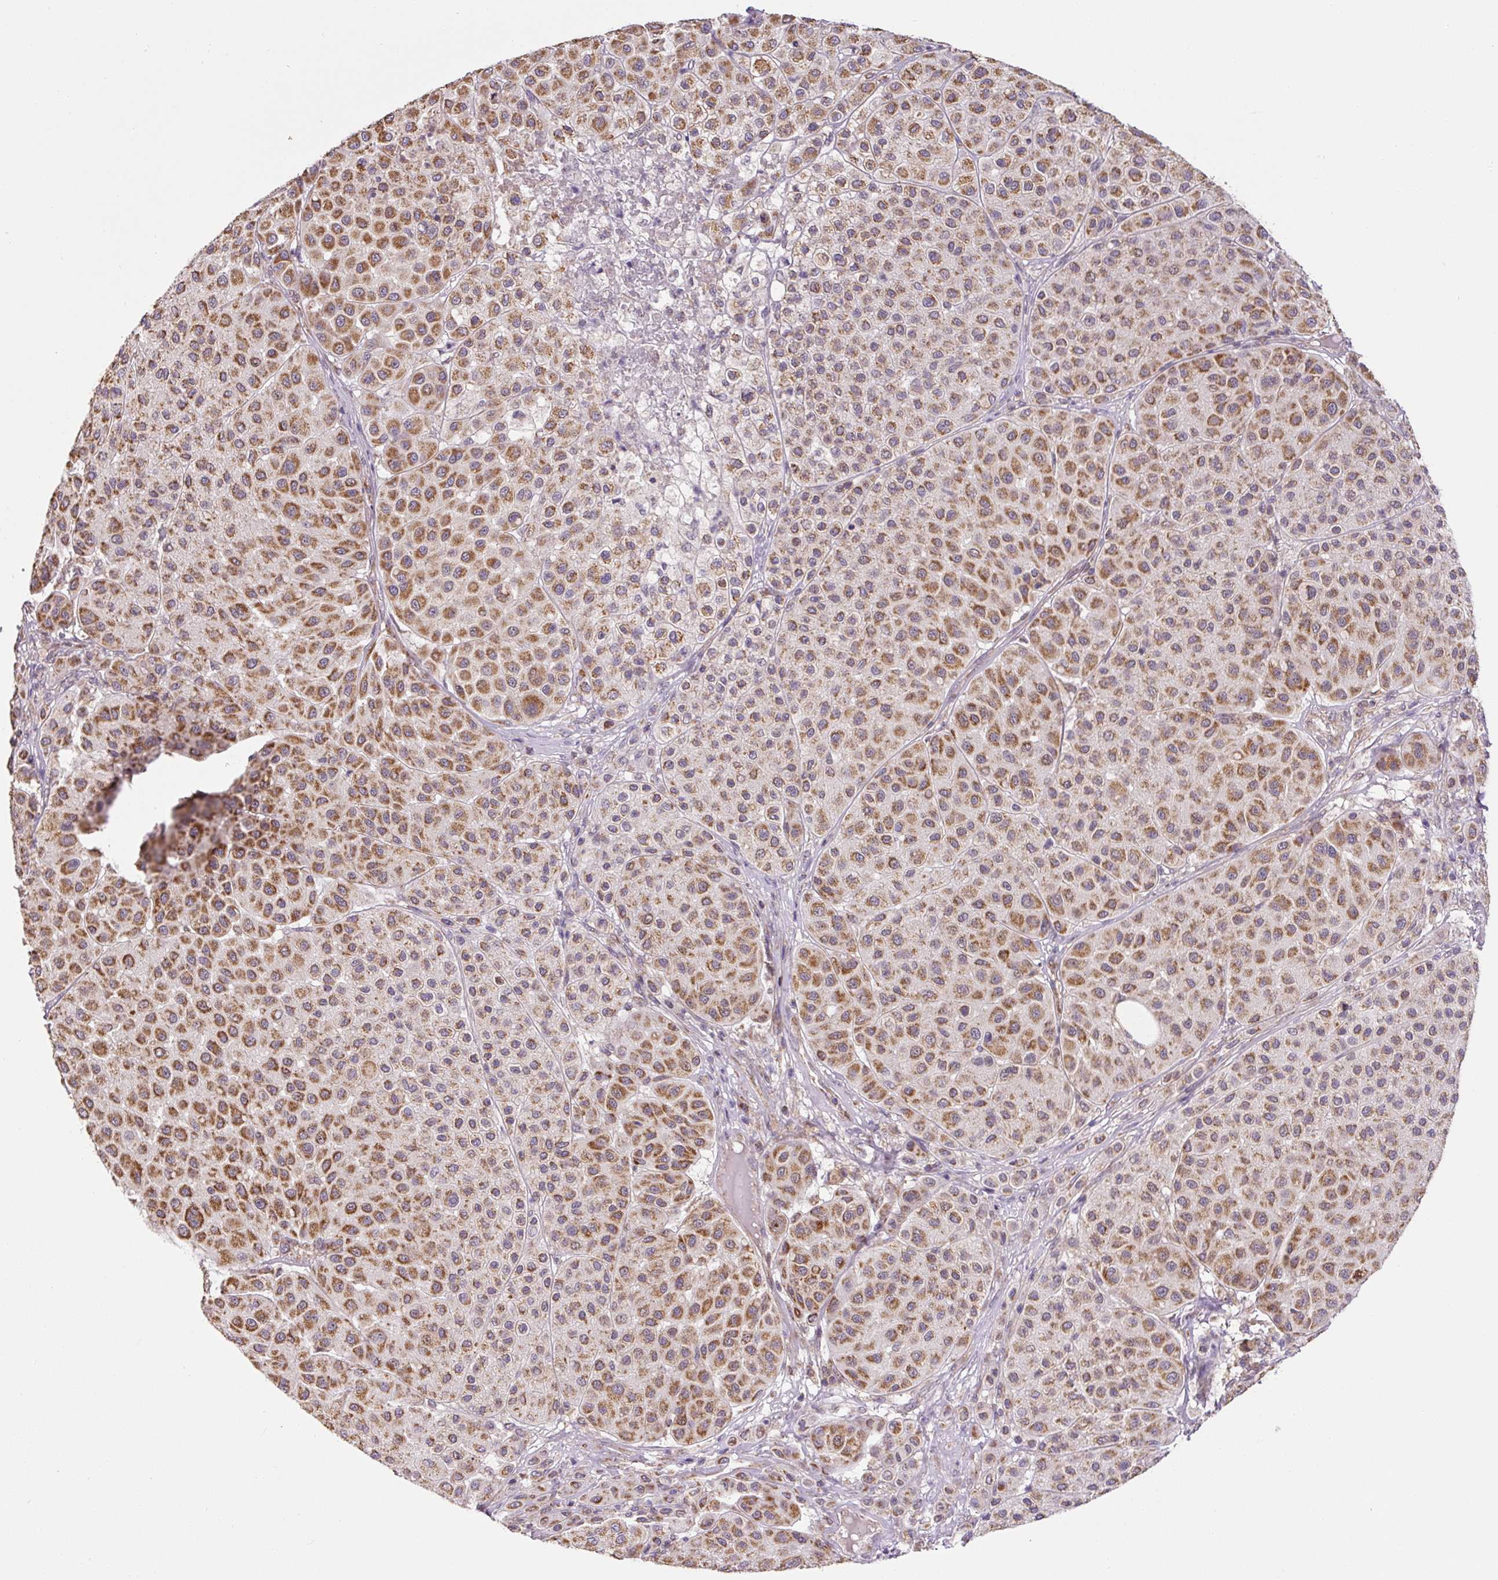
{"staining": {"intensity": "moderate", "quantity": ">75%", "location": "cytoplasmic/membranous"}, "tissue": "melanoma", "cell_type": "Tumor cells", "image_type": "cancer", "snomed": [{"axis": "morphology", "description": "Malignant melanoma, Metastatic site"}, {"axis": "topography", "description": "Smooth muscle"}], "caption": "A brown stain shows moderate cytoplasmic/membranous expression of a protein in malignant melanoma (metastatic site) tumor cells. Using DAB (brown) and hematoxylin (blue) stains, captured at high magnification using brightfield microscopy.", "gene": "MFSD9", "patient": {"sex": "male", "age": 41}}